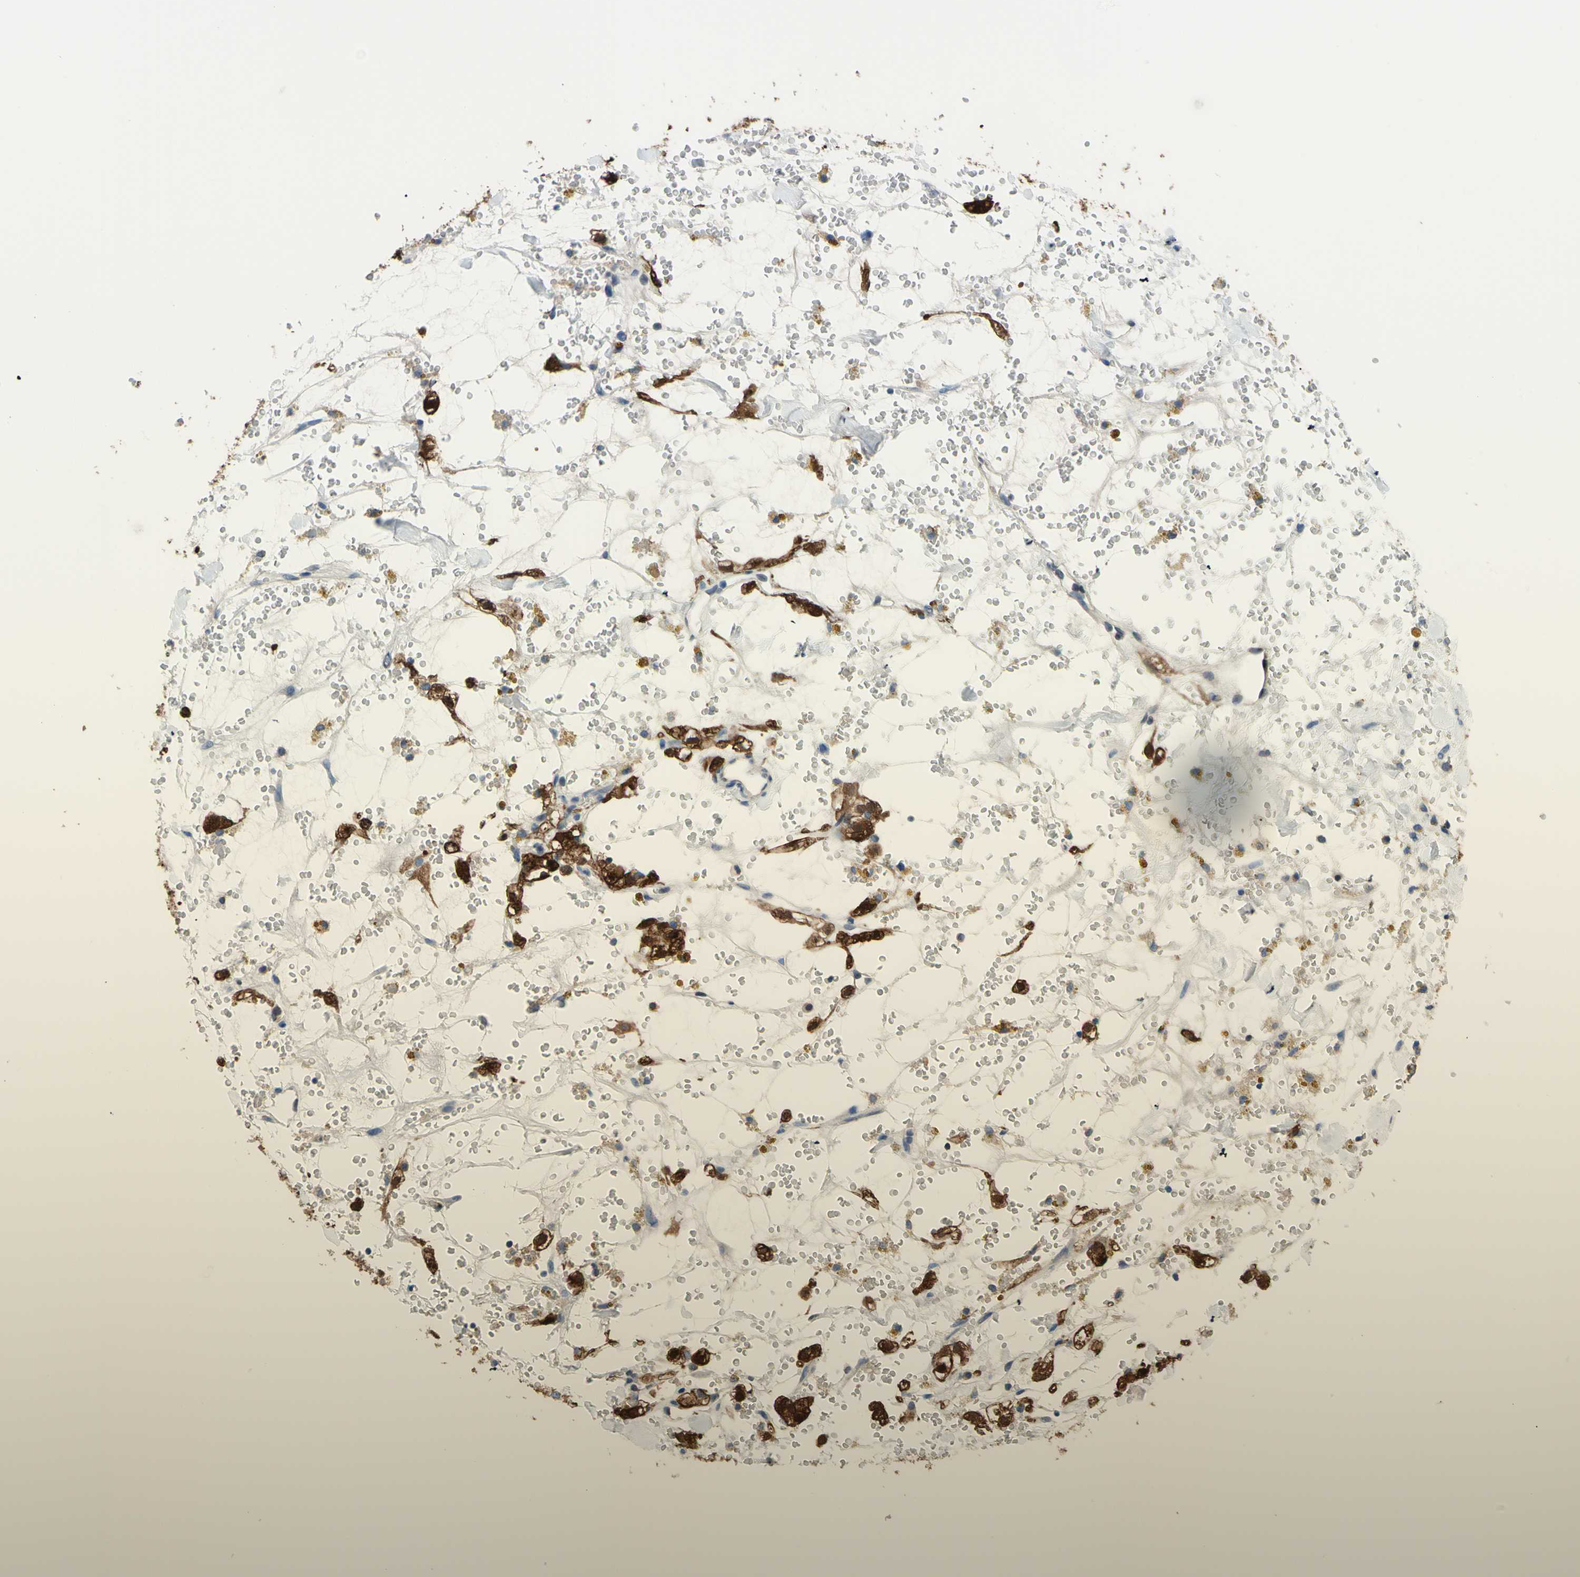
{"staining": {"intensity": "strong", "quantity": ">75%", "location": "cytoplasmic/membranous,nuclear"}, "tissue": "renal cancer", "cell_type": "Tumor cells", "image_type": "cancer", "snomed": [{"axis": "morphology", "description": "Adenocarcinoma, NOS"}, {"axis": "topography", "description": "Kidney"}], "caption": "Immunohistochemical staining of human renal cancer exhibits high levels of strong cytoplasmic/membranous and nuclear protein positivity in about >75% of tumor cells.", "gene": "UPK3B", "patient": {"sex": "male", "age": 61}}